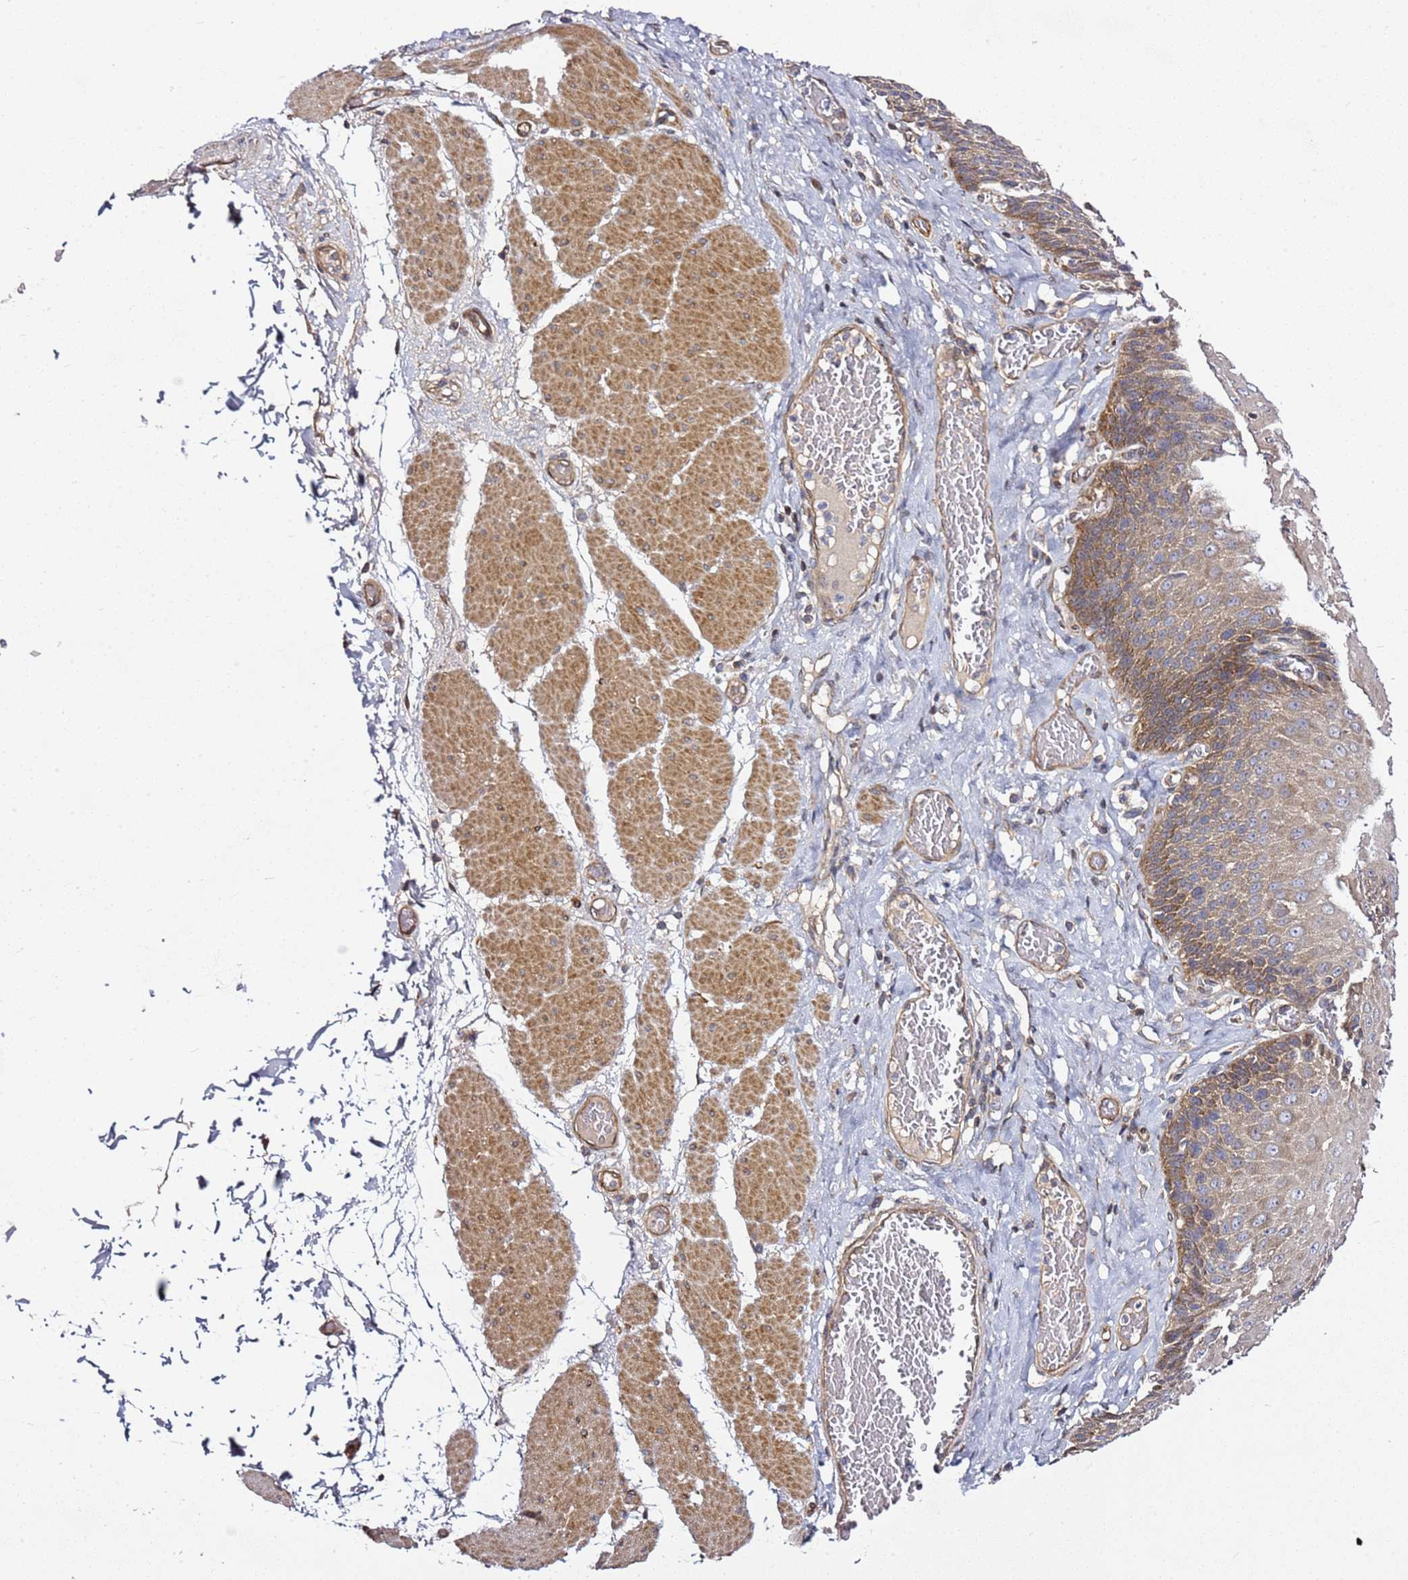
{"staining": {"intensity": "moderate", "quantity": "25%-75%", "location": "cytoplasmic/membranous"}, "tissue": "esophagus", "cell_type": "Squamous epithelial cells", "image_type": "normal", "snomed": [{"axis": "morphology", "description": "Normal tissue, NOS"}, {"axis": "topography", "description": "Esophagus"}], "caption": "Immunohistochemical staining of normal human esophagus reveals medium levels of moderate cytoplasmic/membranous expression in about 25%-75% of squamous epithelial cells.", "gene": "GNL1", "patient": {"sex": "male", "age": 60}}